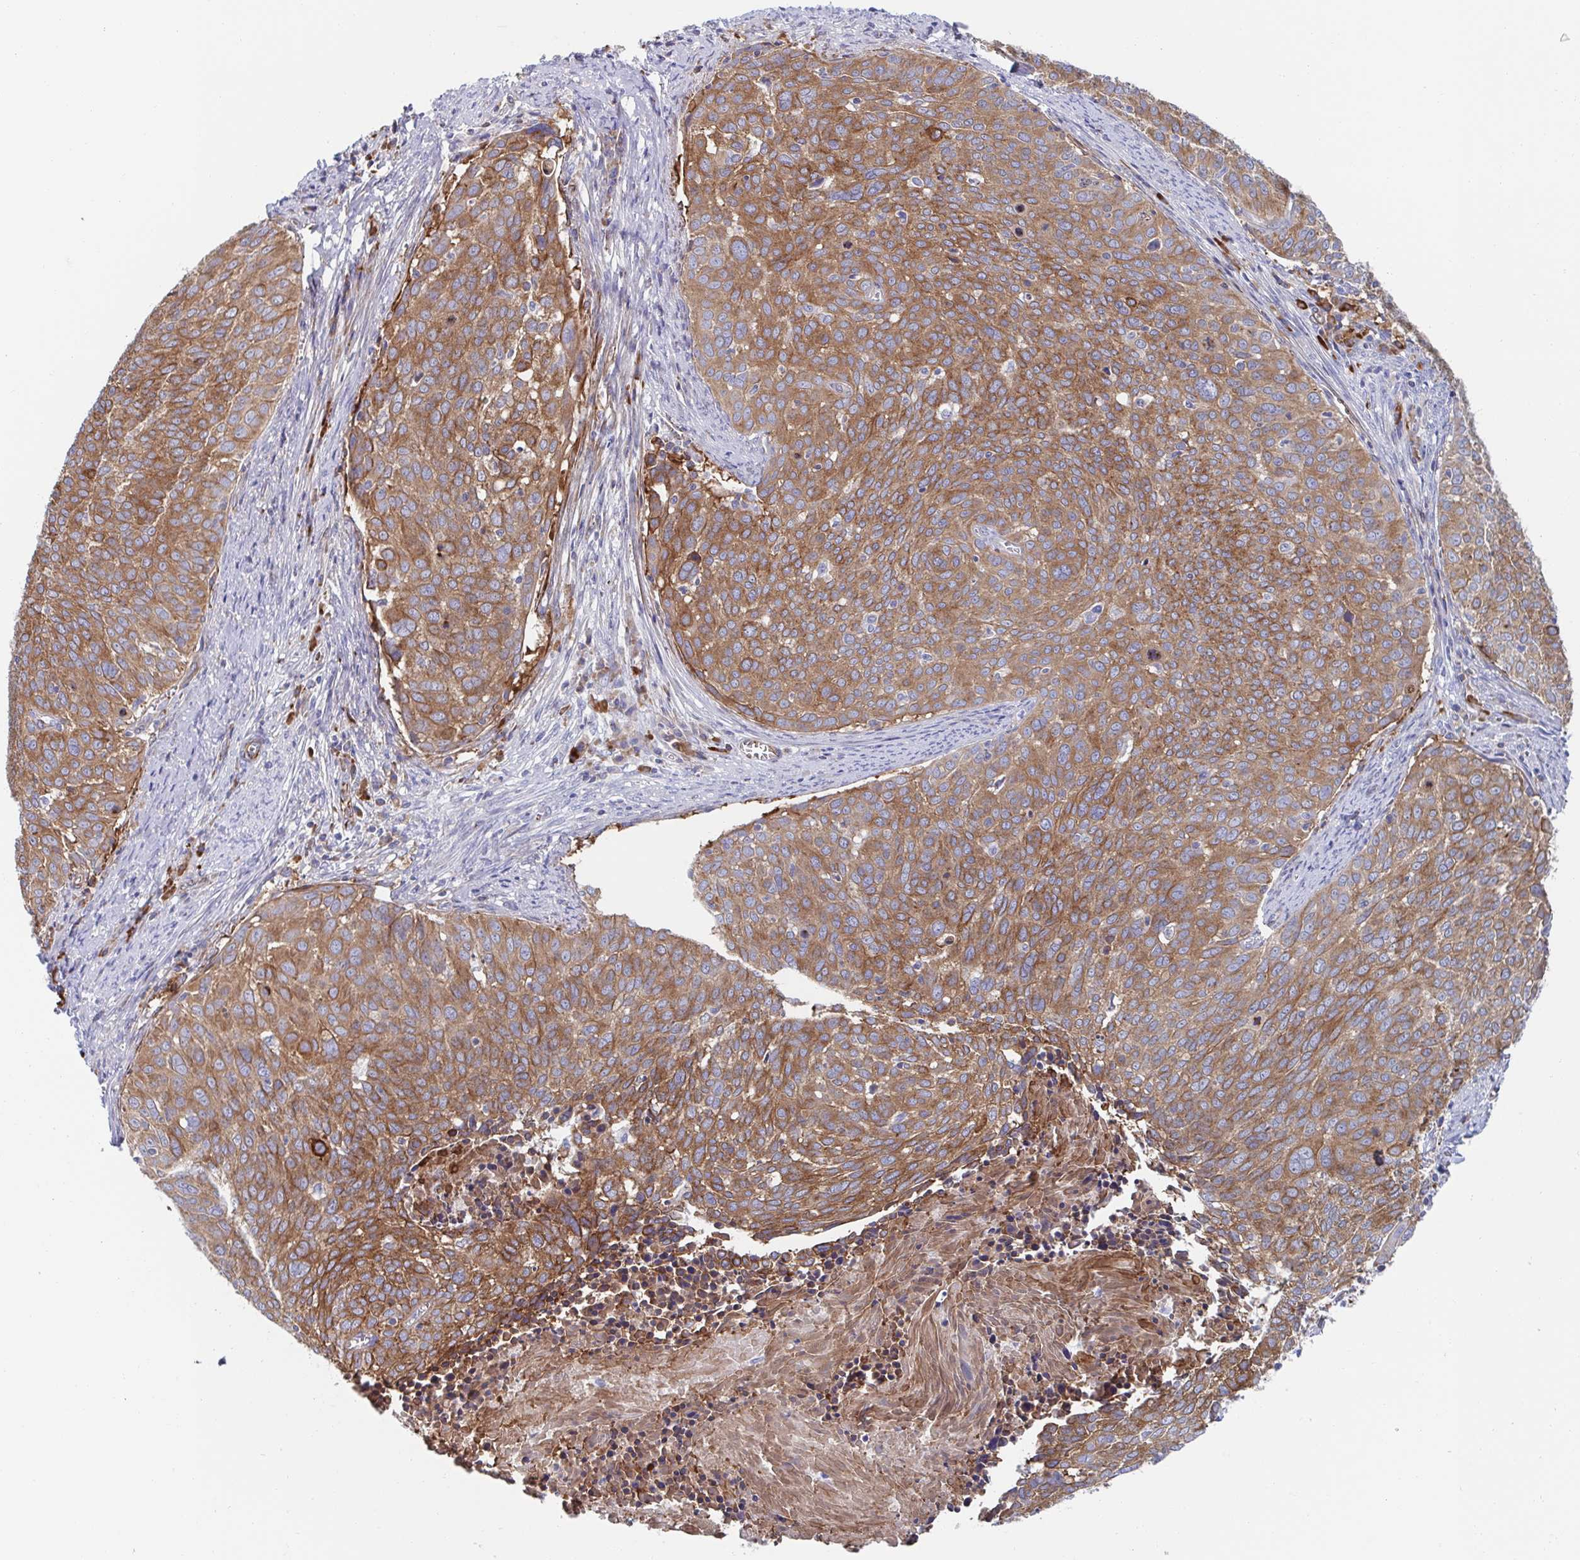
{"staining": {"intensity": "moderate", "quantity": ">75%", "location": "cytoplasmic/membranous"}, "tissue": "cervical cancer", "cell_type": "Tumor cells", "image_type": "cancer", "snomed": [{"axis": "morphology", "description": "Squamous cell carcinoma, NOS"}, {"axis": "topography", "description": "Cervix"}], "caption": "High-magnification brightfield microscopy of cervical cancer (squamous cell carcinoma) stained with DAB (3,3'-diaminobenzidine) (brown) and counterstained with hematoxylin (blue). tumor cells exhibit moderate cytoplasmic/membranous staining is identified in about>75% of cells.", "gene": "KLC3", "patient": {"sex": "female", "age": 39}}